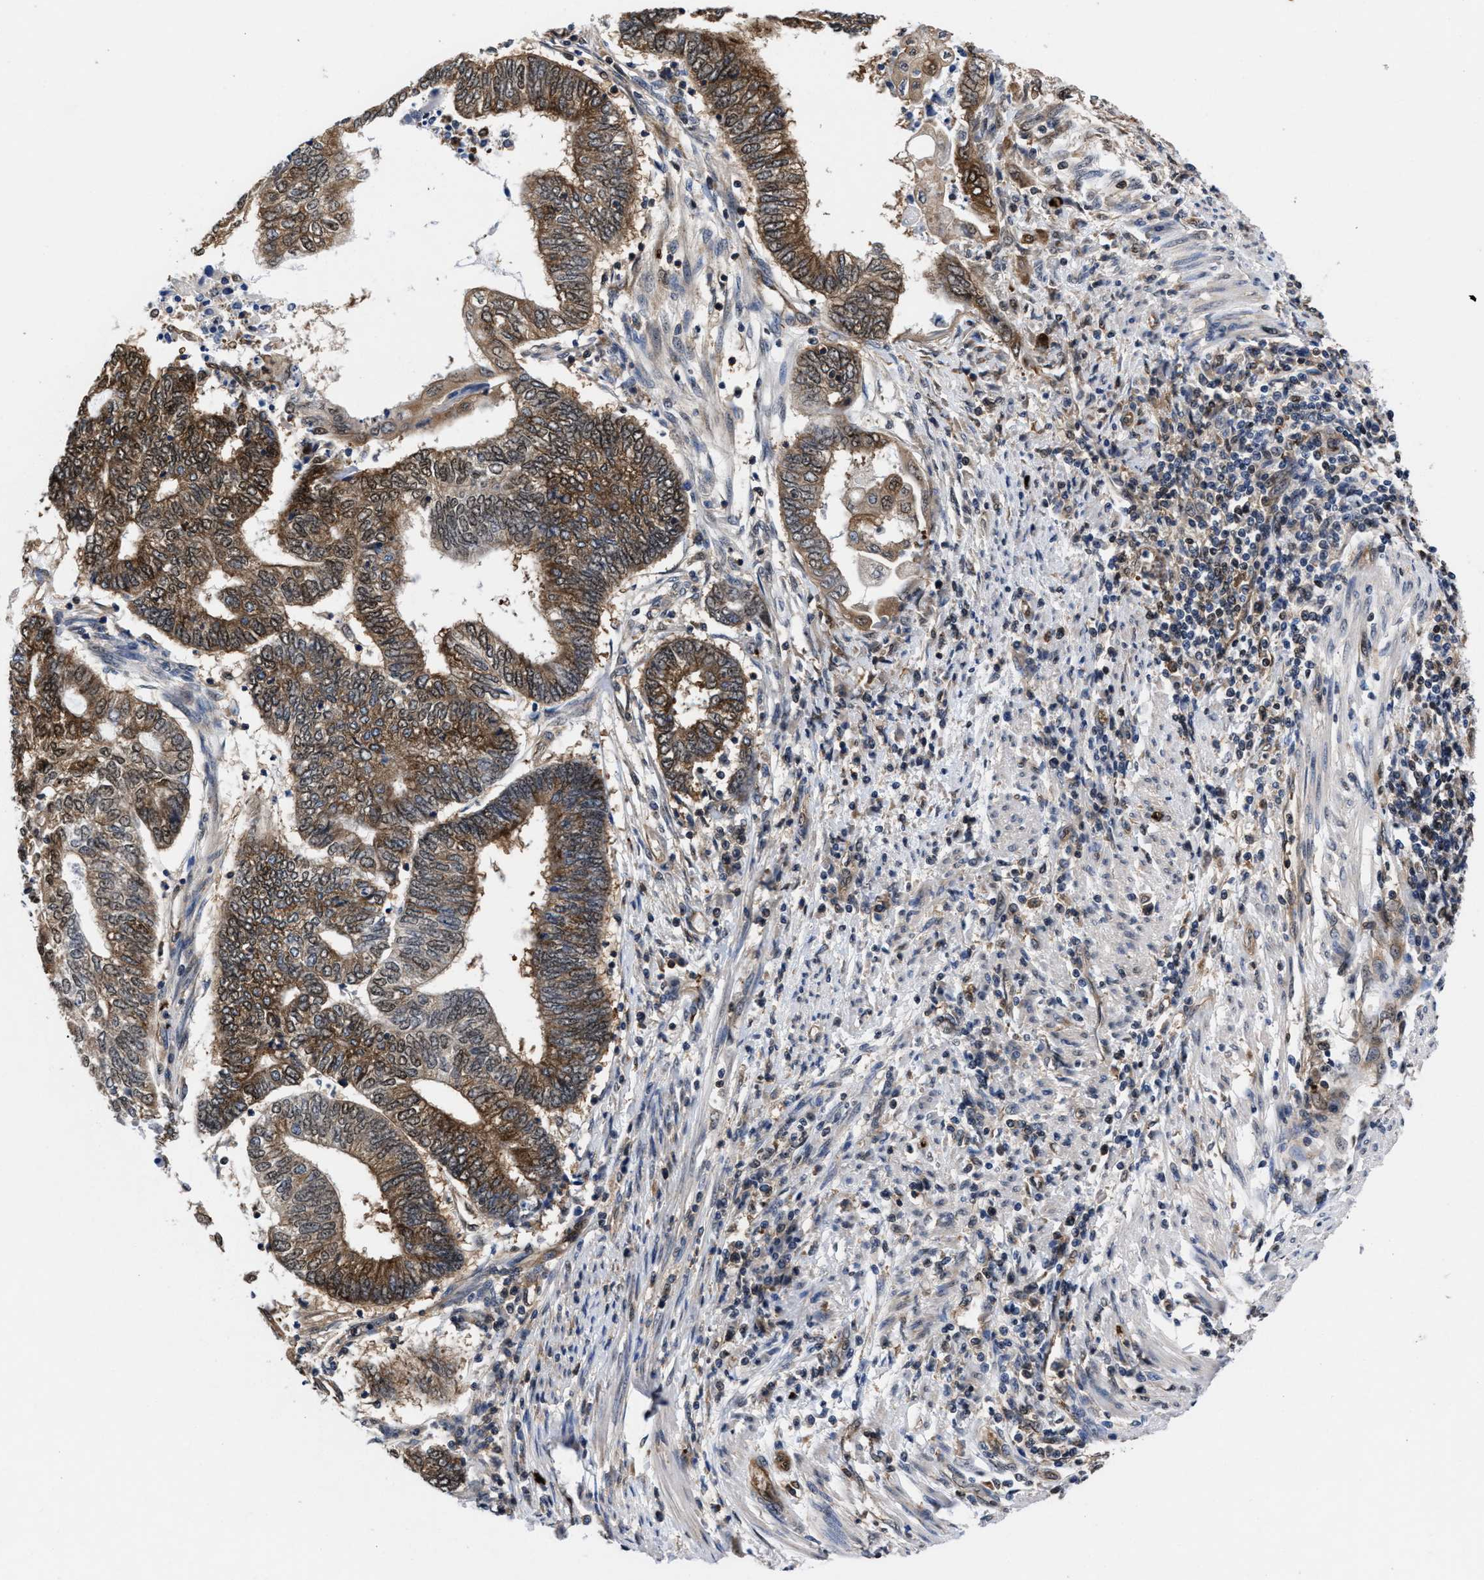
{"staining": {"intensity": "moderate", "quantity": ">75%", "location": "cytoplasmic/membranous"}, "tissue": "endometrial cancer", "cell_type": "Tumor cells", "image_type": "cancer", "snomed": [{"axis": "morphology", "description": "Adenocarcinoma, NOS"}, {"axis": "topography", "description": "Uterus"}, {"axis": "topography", "description": "Endometrium"}], "caption": "This image demonstrates IHC staining of human endometrial cancer, with medium moderate cytoplasmic/membranous positivity in about >75% of tumor cells.", "gene": "ACLY", "patient": {"sex": "female", "age": 70}}